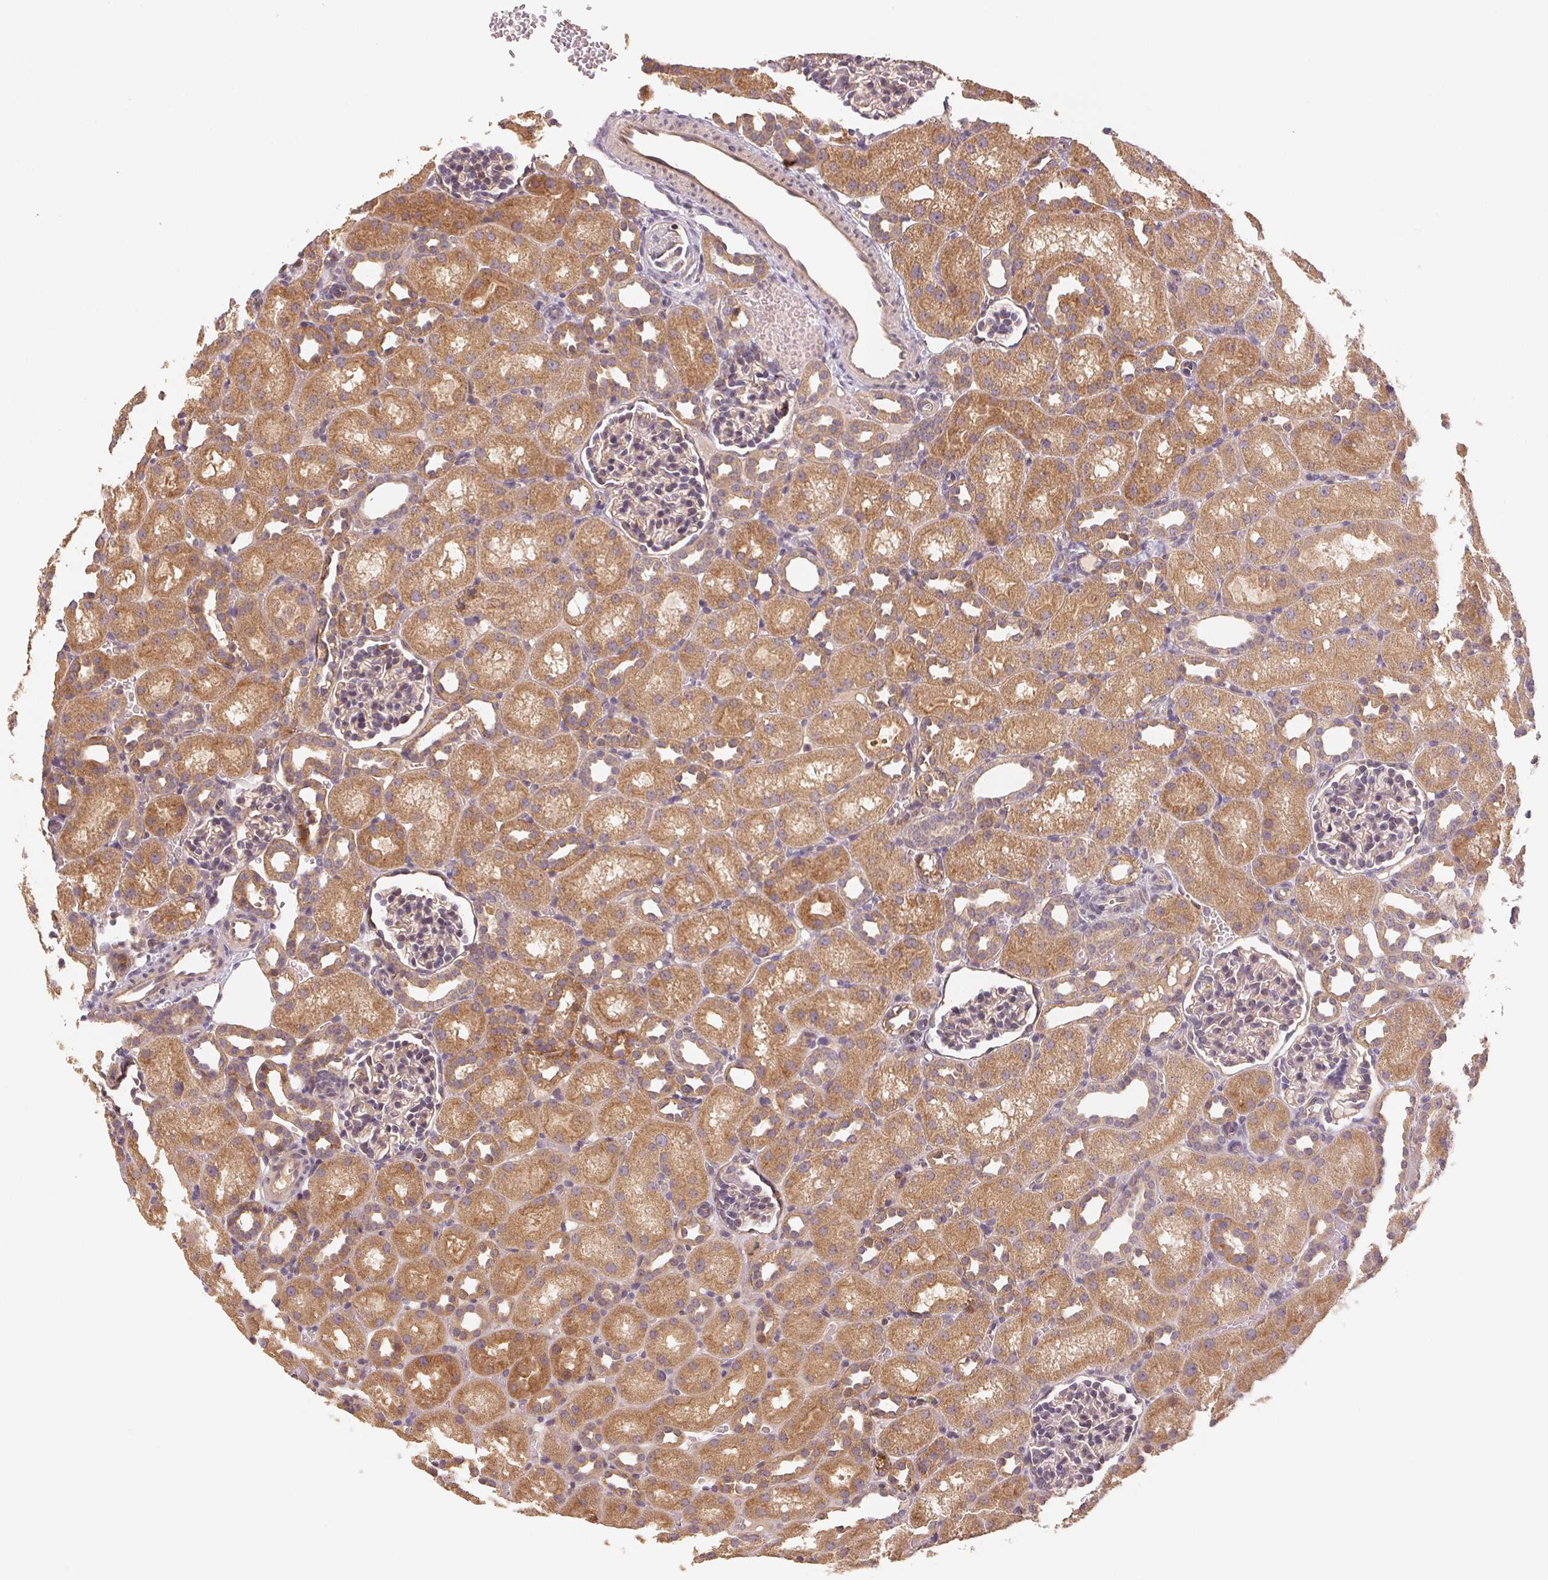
{"staining": {"intensity": "weak", "quantity": ">75%", "location": "cytoplasmic/membranous"}, "tissue": "kidney", "cell_type": "Cells in glomeruli", "image_type": "normal", "snomed": [{"axis": "morphology", "description": "Normal tissue, NOS"}, {"axis": "topography", "description": "Kidney"}], "caption": "Immunohistochemistry (IHC) (DAB) staining of benign human kidney exhibits weak cytoplasmic/membranous protein staining in about >75% of cells in glomeruli. (Brightfield microscopy of DAB IHC at high magnification).", "gene": "RALA", "patient": {"sex": "male", "age": 1}}